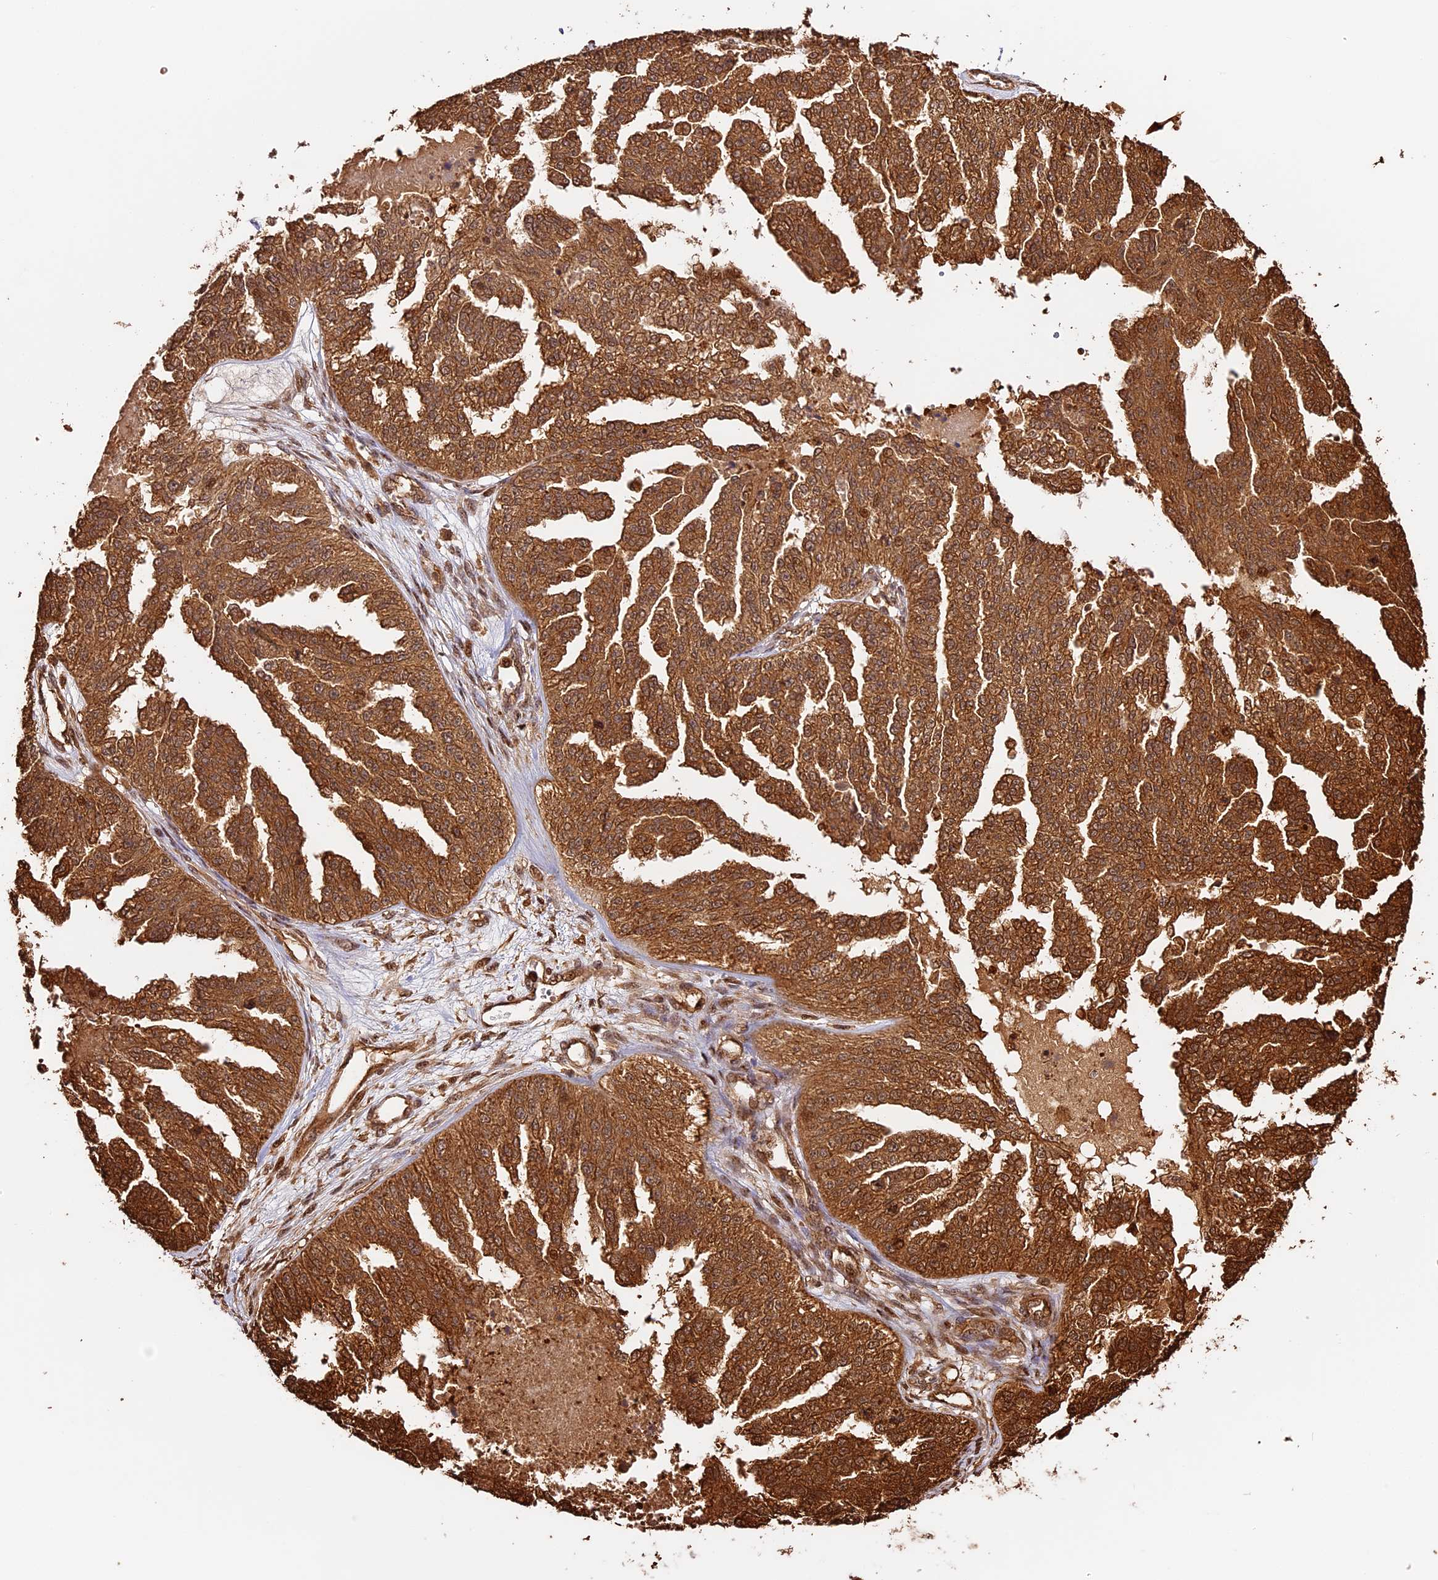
{"staining": {"intensity": "moderate", "quantity": ">75%", "location": "cytoplasmic/membranous"}, "tissue": "ovarian cancer", "cell_type": "Tumor cells", "image_type": "cancer", "snomed": [{"axis": "morphology", "description": "Cystadenocarcinoma, serous, NOS"}, {"axis": "topography", "description": "Ovary"}], "caption": "High-magnification brightfield microscopy of ovarian serous cystadenocarcinoma stained with DAB (brown) and counterstained with hematoxylin (blue). tumor cells exhibit moderate cytoplasmic/membranous staining is seen in approximately>75% of cells.", "gene": "PPP1R37", "patient": {"sex": "female", "age": 58}}